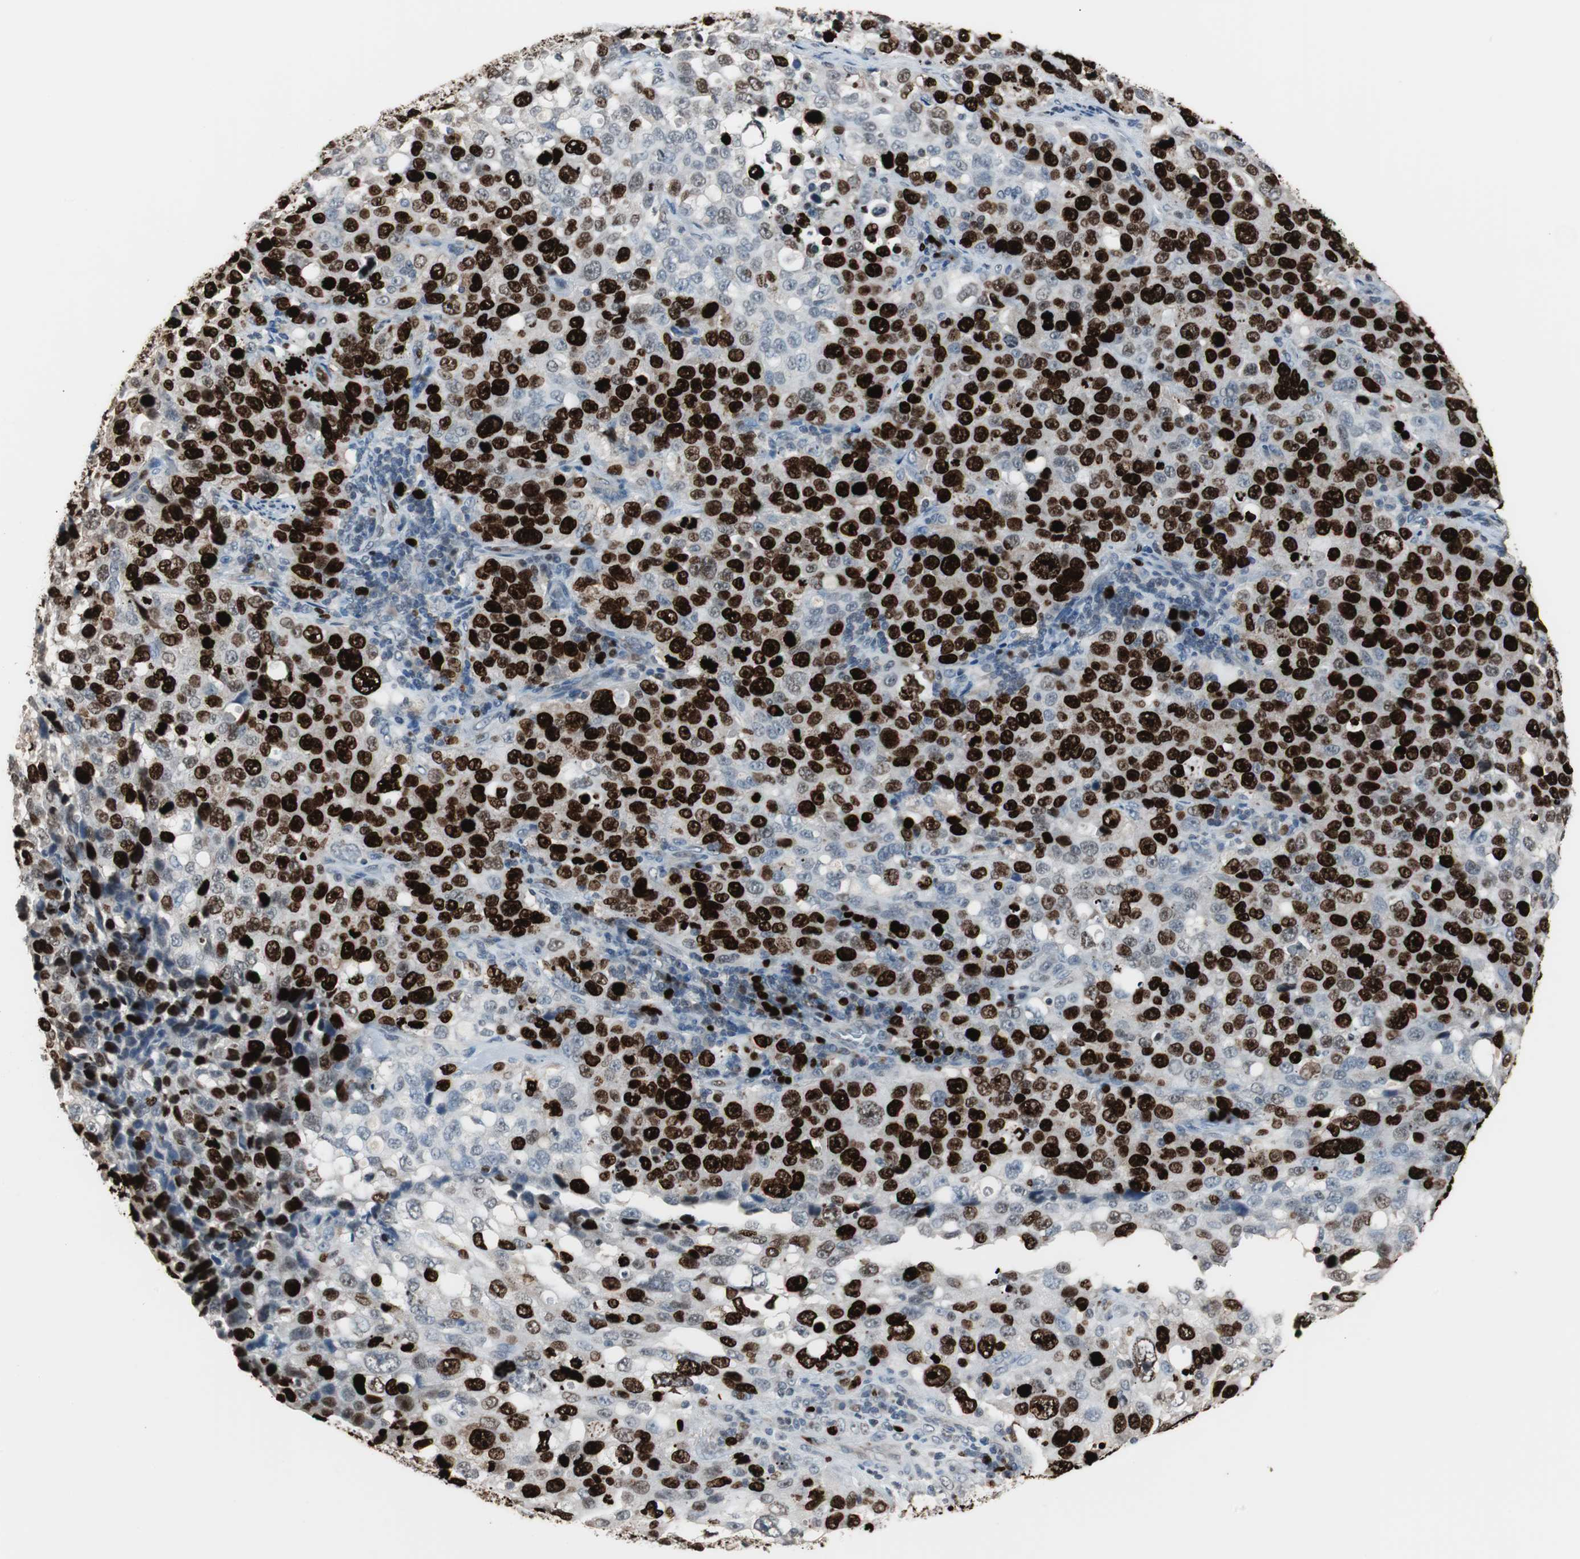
{"staining": {"intensity": "strong", "quantity": "25%-75%", "location": "nuclear"}, "tissue": "stomach cancer", "cell_type": "Tumor cells", "image_type": "cancer", "snomed": [{"axis": "morphology", "description": "Normal tissue, NOS"}, {"axis": "morphology", "description": "Adenocarcinoma, NOS"}, {"axis": "topography", "description": "Stomach"}], "caption": "Stomach cancer (adenocarcinoma) tissue shows strong nuclear positivity in about 25%-75% of tumor cells, visualized by immunohistochemistry.", "gene": "TOP2A", "patient": {"sex": "male", "age": 48}}